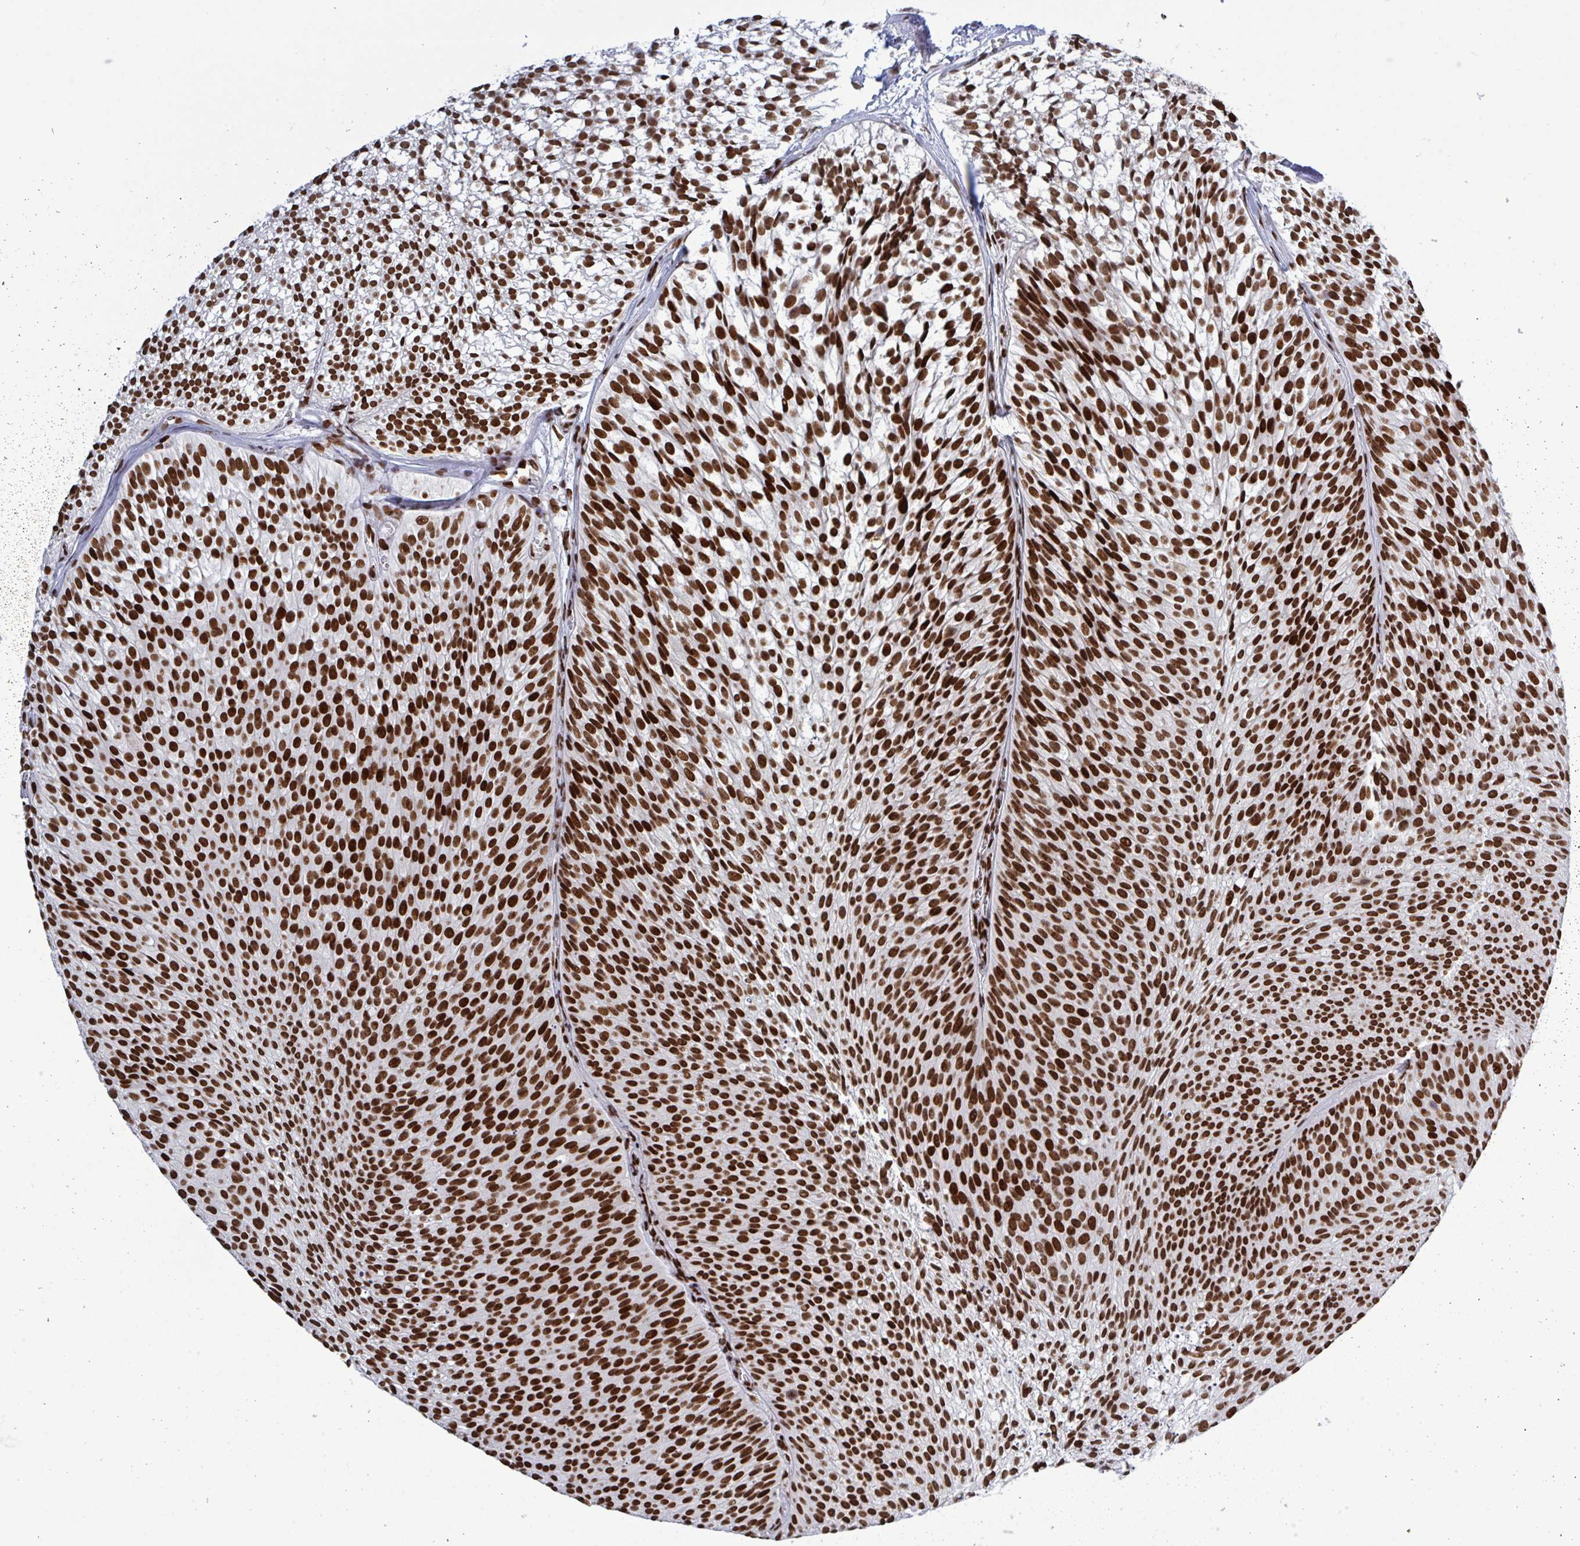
{"staining": {"intensity": "strong", "quantity": ">75%", "location": "nuclear"}, "tissue": "urothelial cancer", "cell_type": "Tumor cells", "image_type": "cancer", "snomed": [{"axis": "morphology", "description": "Urothelial carcinoma, Low grade"}, {"axis": "topography", "description": "Urinary bladder"}], "caption": "High-power microscopy captured an immunohistochemistry (IHC) image of urothelial carcinoma (low-grade), revealing strong nuclear positivity in approximately >75% of tumor cells. Using DAB (brown) and hematoxylin (blue) stains, captured at high magnification using brightfield microscopy.", "gene": "ZNF607", "patient": {"sex": "male", "age": 91}}